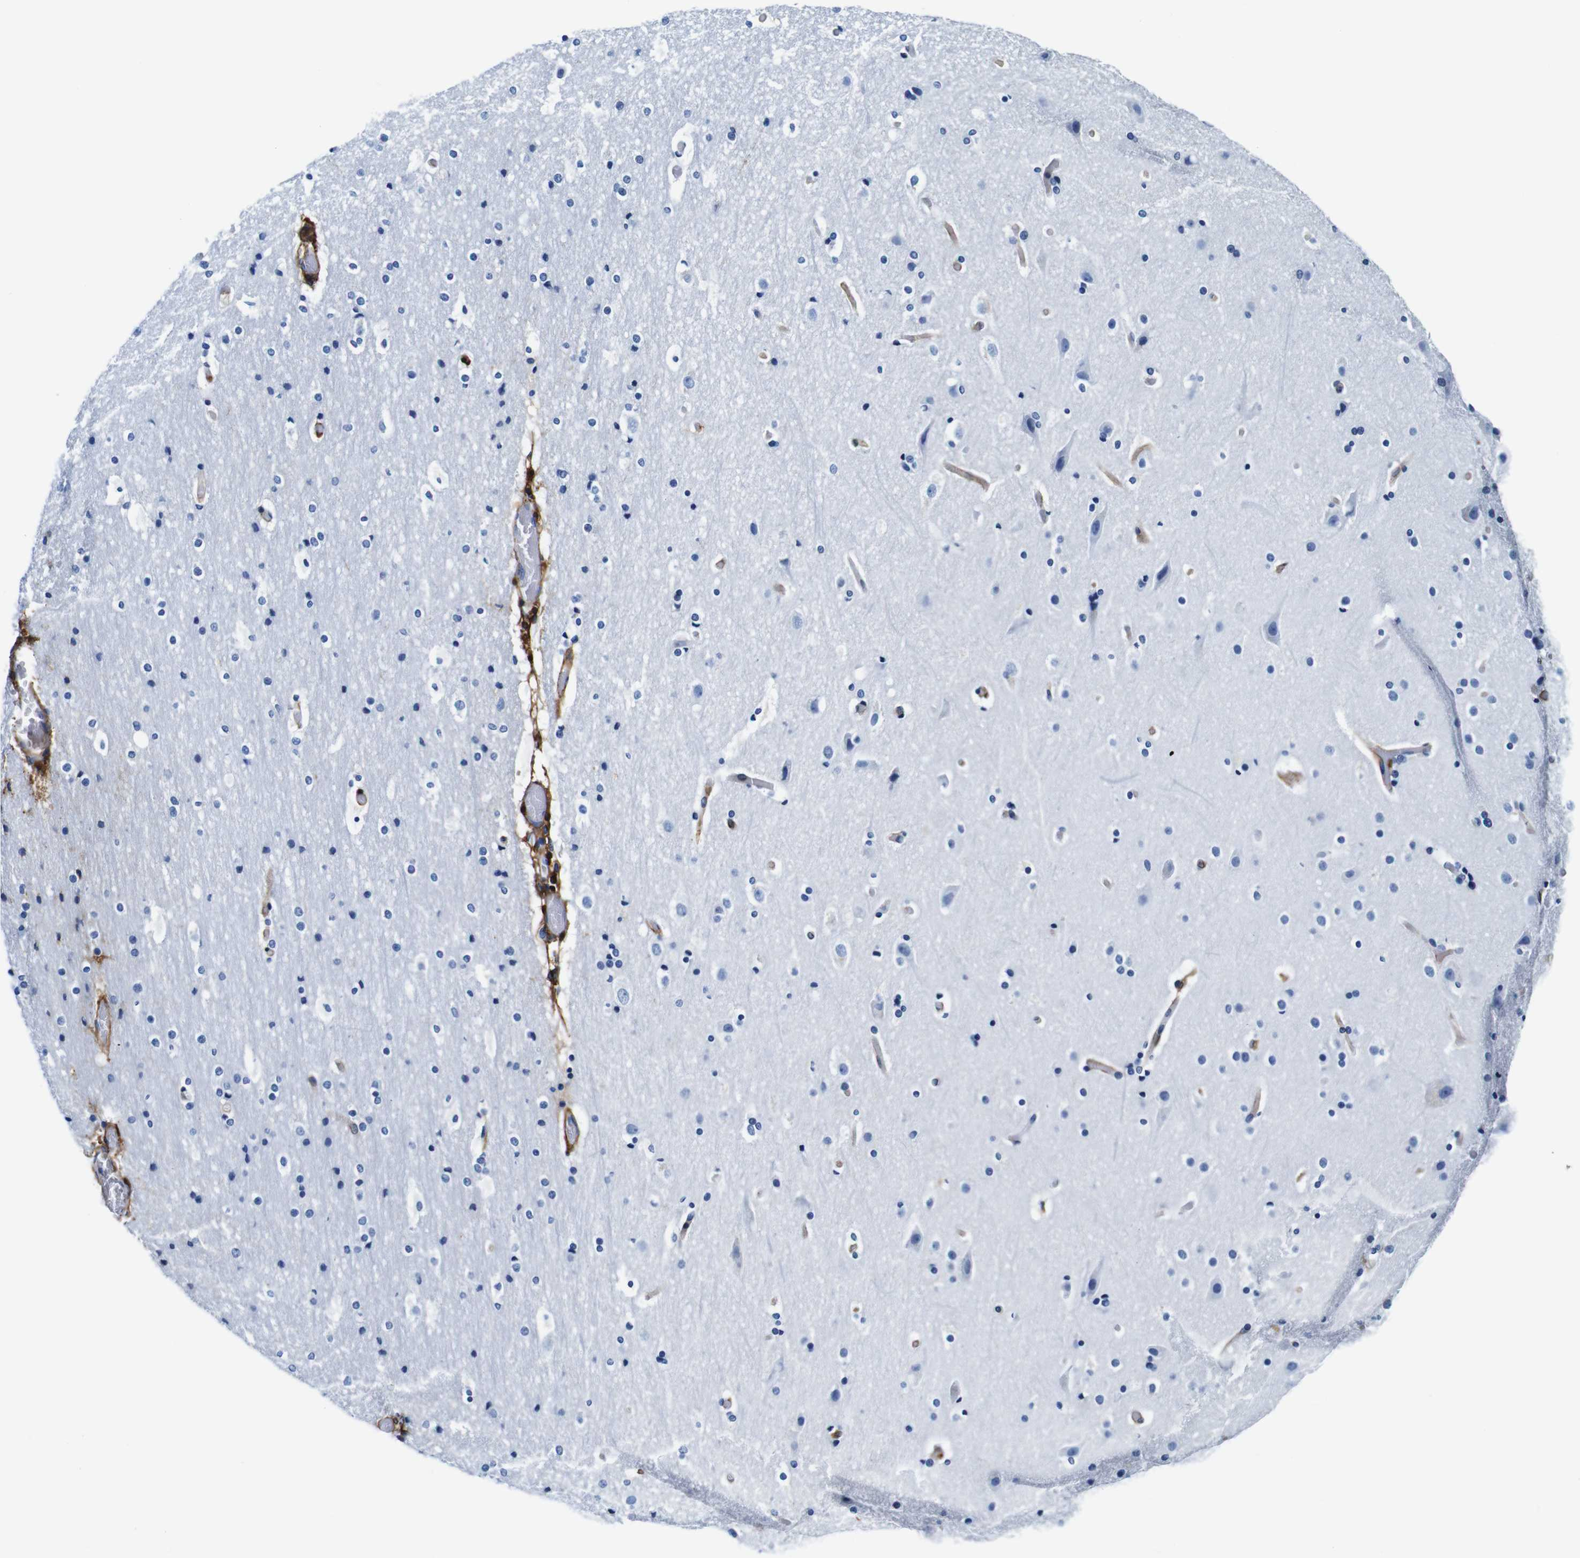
{"staining": {"intensity": "moderate", "quantity": "25%-75%", "location": "cytoplasmic/membranous"}, "tissue": "cerebral cortex", "cell_type": "Endothelial cells", "image_type": "normal", "snomed": [{"axis": "morphology", "description": "Normal tissue, NOS"}, {"axis": "topography", "description": "Cerebral cortex"}], "caption": "High-magnification brightfield microscopy of benign cerebral cortex stained with DAB (3,3'-diaminobenzidine) (brown) and counterstained with hematoxylin (blue). endothelial cells exhibit moderate cytoplasmic/membranous positivity is appreciated in about25%-75% of cells.", "gene": "ANXA1", "patient": {"sex": "male", "age": 57}}